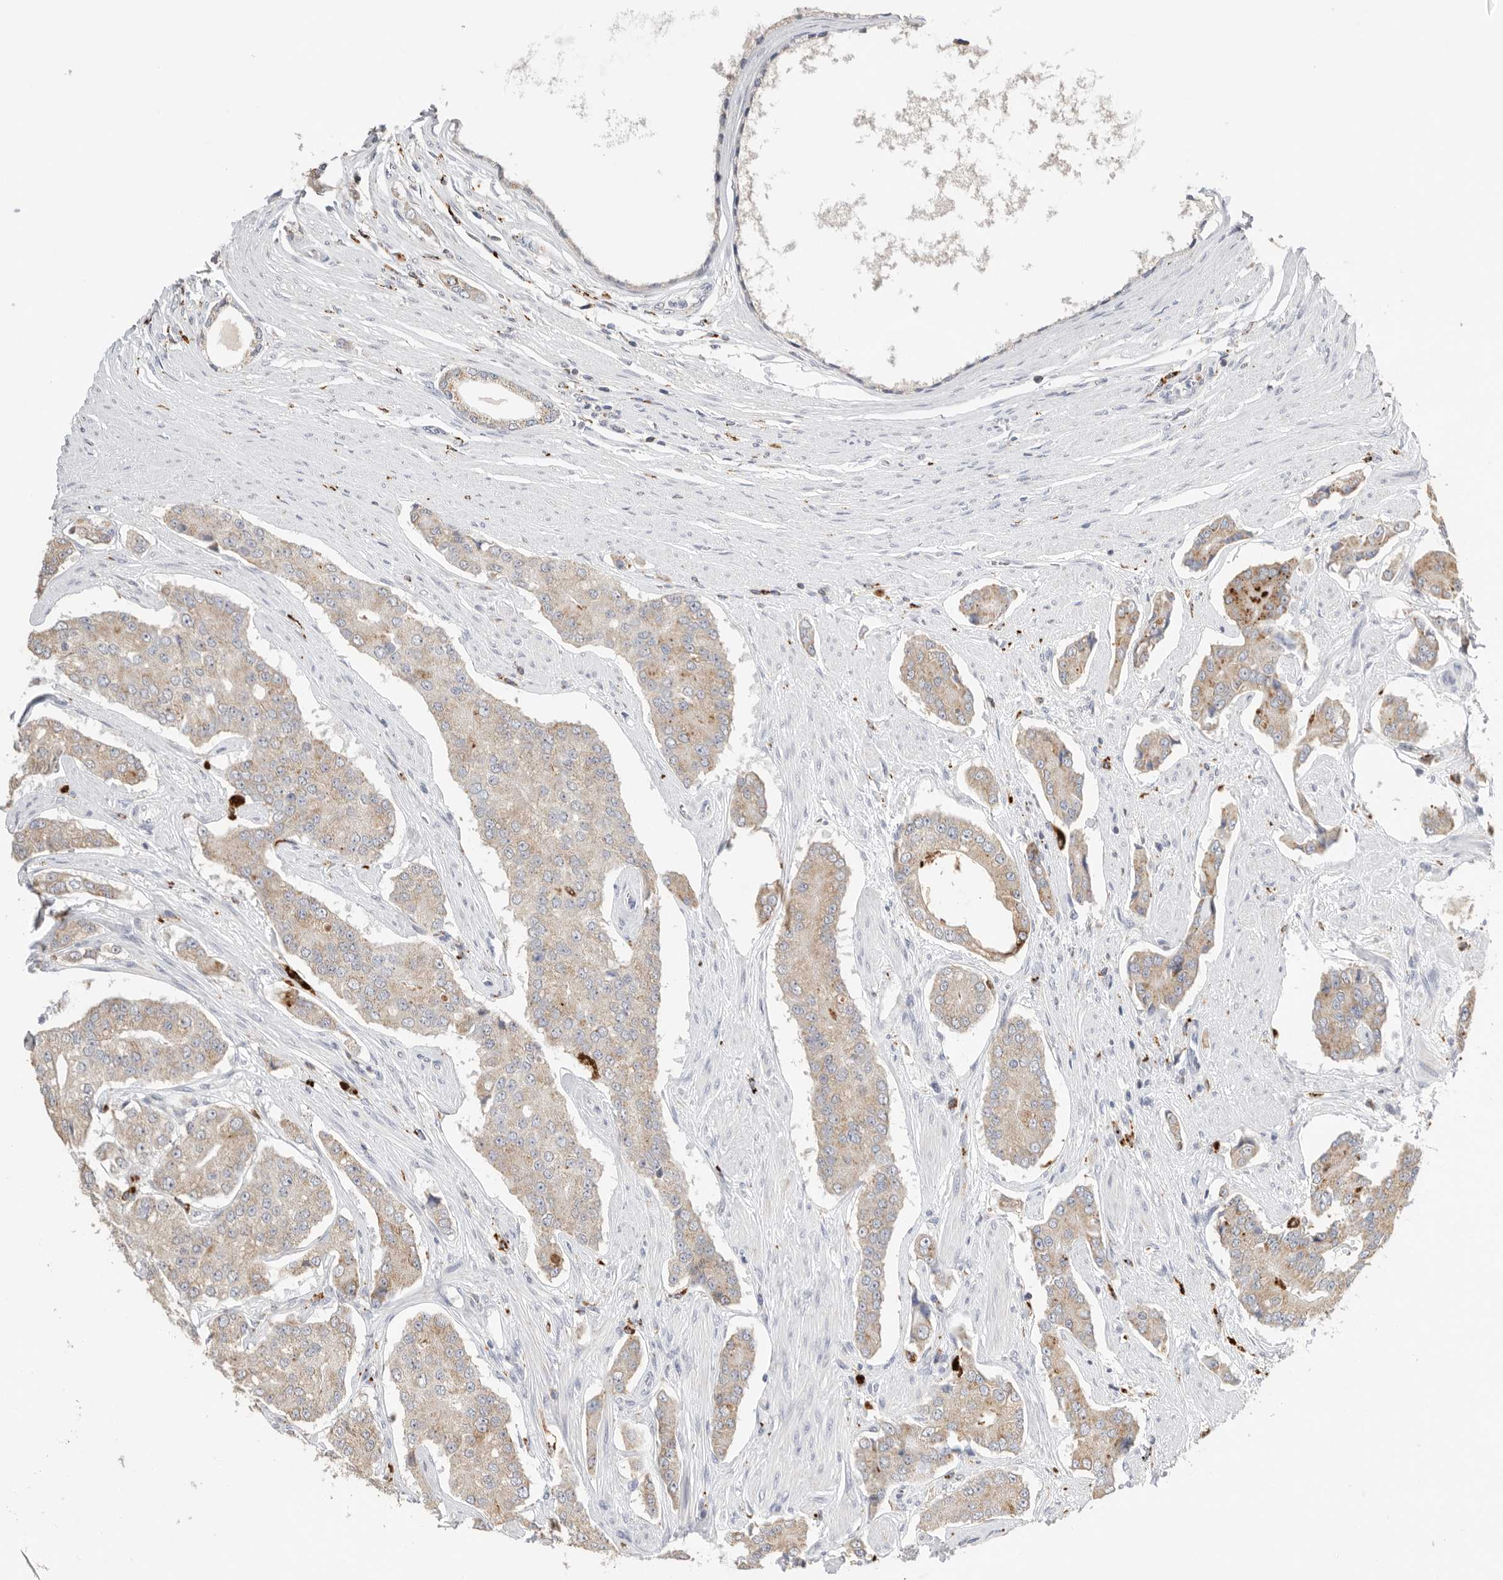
{"staining": {"intensity": "weak", "quantity": ">75%", "location": "cytoplasmic/membranous"}, "tissue": "prostate cancer", "cell_type": "Tumor cells", "image_type": "cancer", "snomed": [{"axis": "morphology", "description": "Adenocarcinoma, High grade"}, {"axis": "topography", "description": "Prostate"}], "caption": "This histopathology image displays prostate cancer stained with immunohistochemistry (IHC) to label a protein in brown. The cytoplasmic/membranous of tumor cells show weak positivity for the protein. Nuclei are counter-stained blue.", "gene": "GGH", "patient": {"sex": "male", "age": 71}}